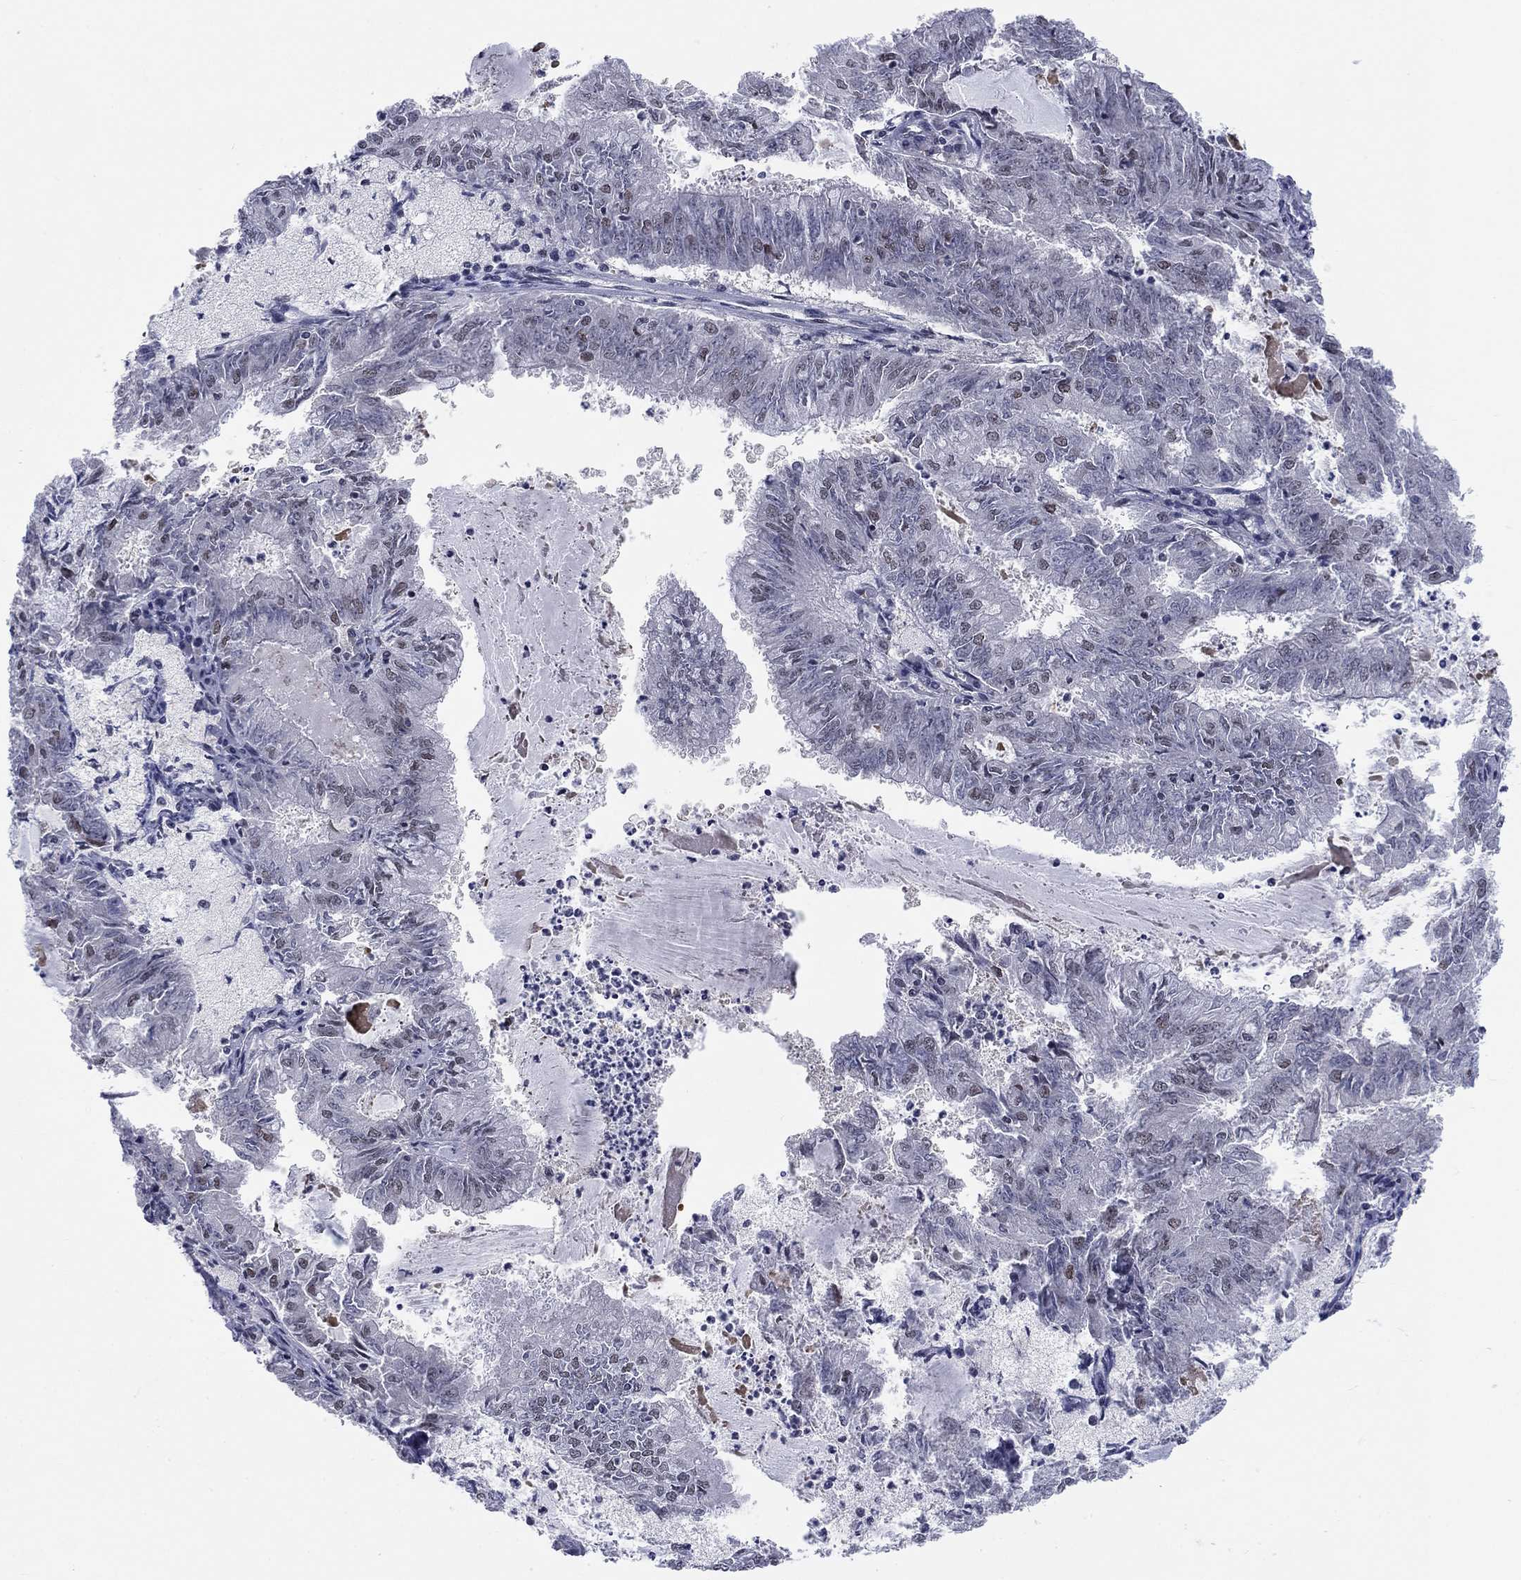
{"staining": {"intensity": "negative", "quantity": "none", "location": "none"}, "tissue": "endometrial cancer", "cell_type": "Tumor cells", "image_type": "cancer", "snomed": [{"axis": "morphology", "description": "Adenocarcinoma, NOS"}, {"axis": "topography", "description": "Endometrium"}], "caption": "There is no significant positivity in tumor cells of endometrial cancer.", "gene": "FYTTD1", "patient": {"sex": "female", "age": 57}}